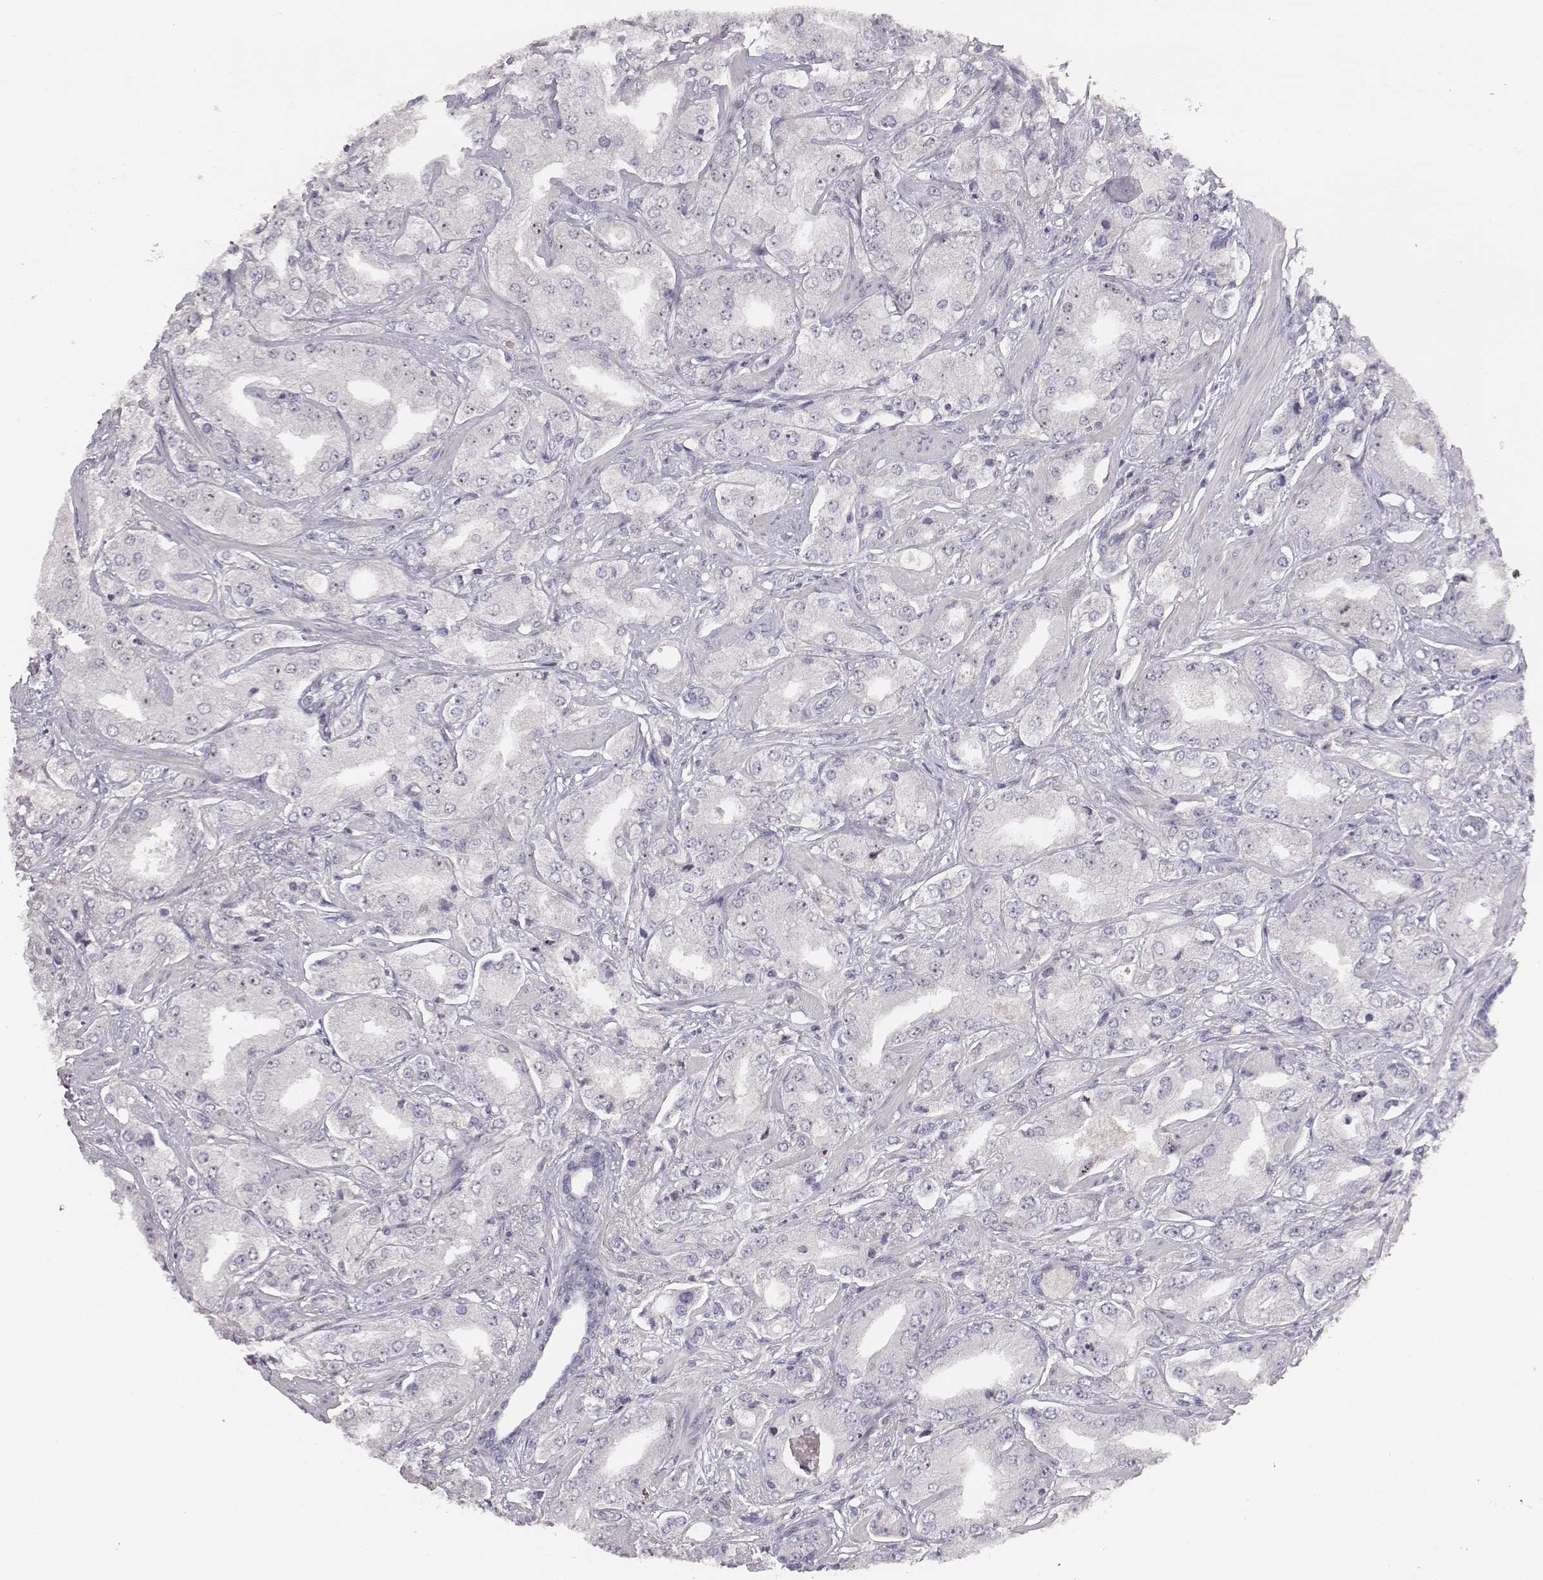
{"staining": {"intensity": "negative", "quantity": "none", "location": "none"}, "tissue": "prostate cancer", "cell_type": "Tumor cells", "image_type": "cancer", "snomed": [{"axis": "morphology", "description": "Adenocarcinoma, Low grade"}, {"axis": "topography", "description": "Prostate"}], "caption": "Tumor cells are negative for protein expression in human prostate cancer (low-grade adenocarcinoma). (DAB (3,3'-diaminobenzidine) IHC, high magnification).", "gene": "NIFK", "patient": {"sex": "male", "age": 60}}